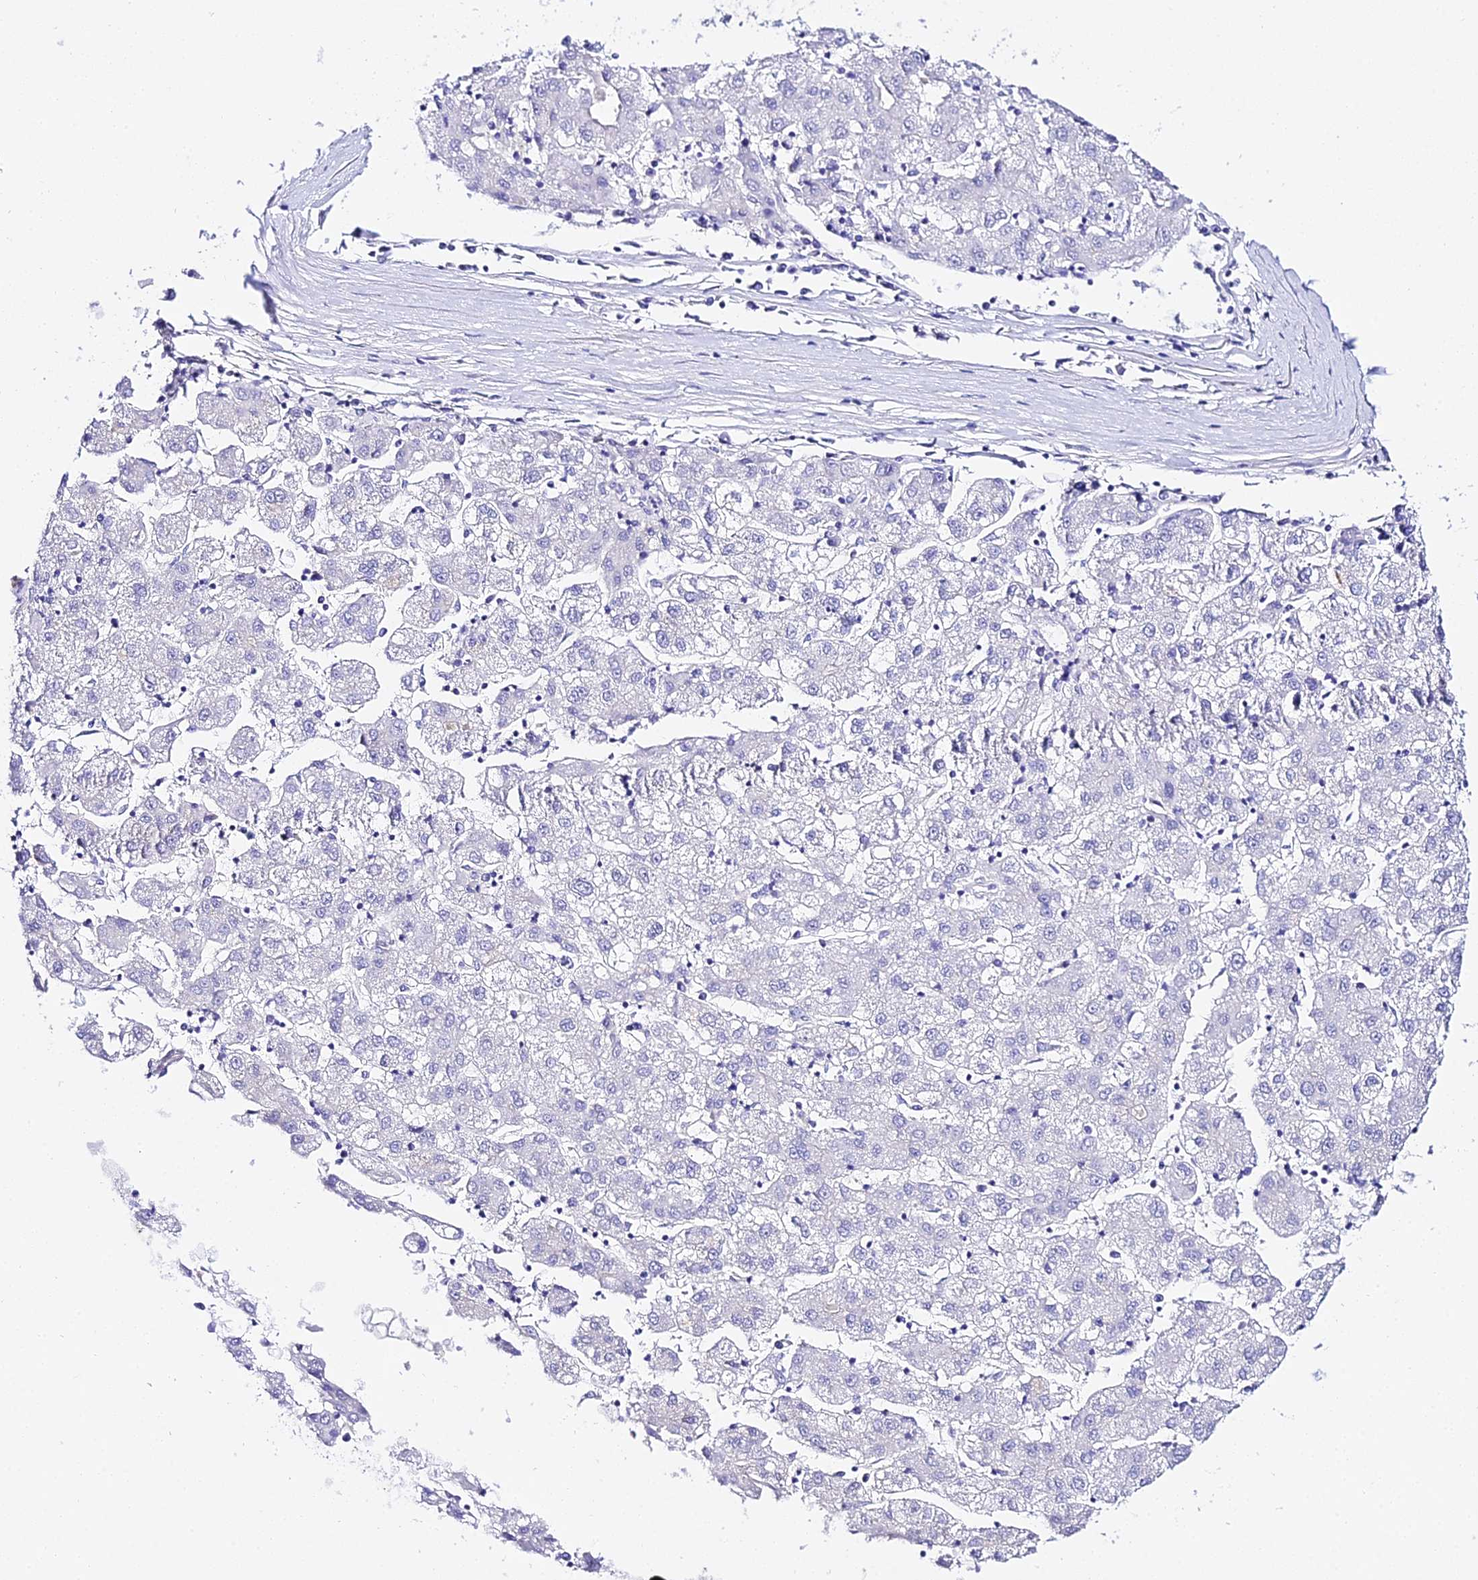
{"staining": {"intensity": "negative", "quantity": "none", "location": "none"}, "tissue": "liver cancer", "cell_type": "Tumor cells", "image_type": "cancer", "snomed": [{"axis": "morphology", "description": "Carcinoma, Hepatocellular, NOS"}, {"axis": "topography", "description": "Liver"}], "caption": "Immunohistochemical staining of human liver cancer shows no significant positivity in tumor cells.", "gene": "TMEM117", "patient": {"sex": "male", "age": 72}}